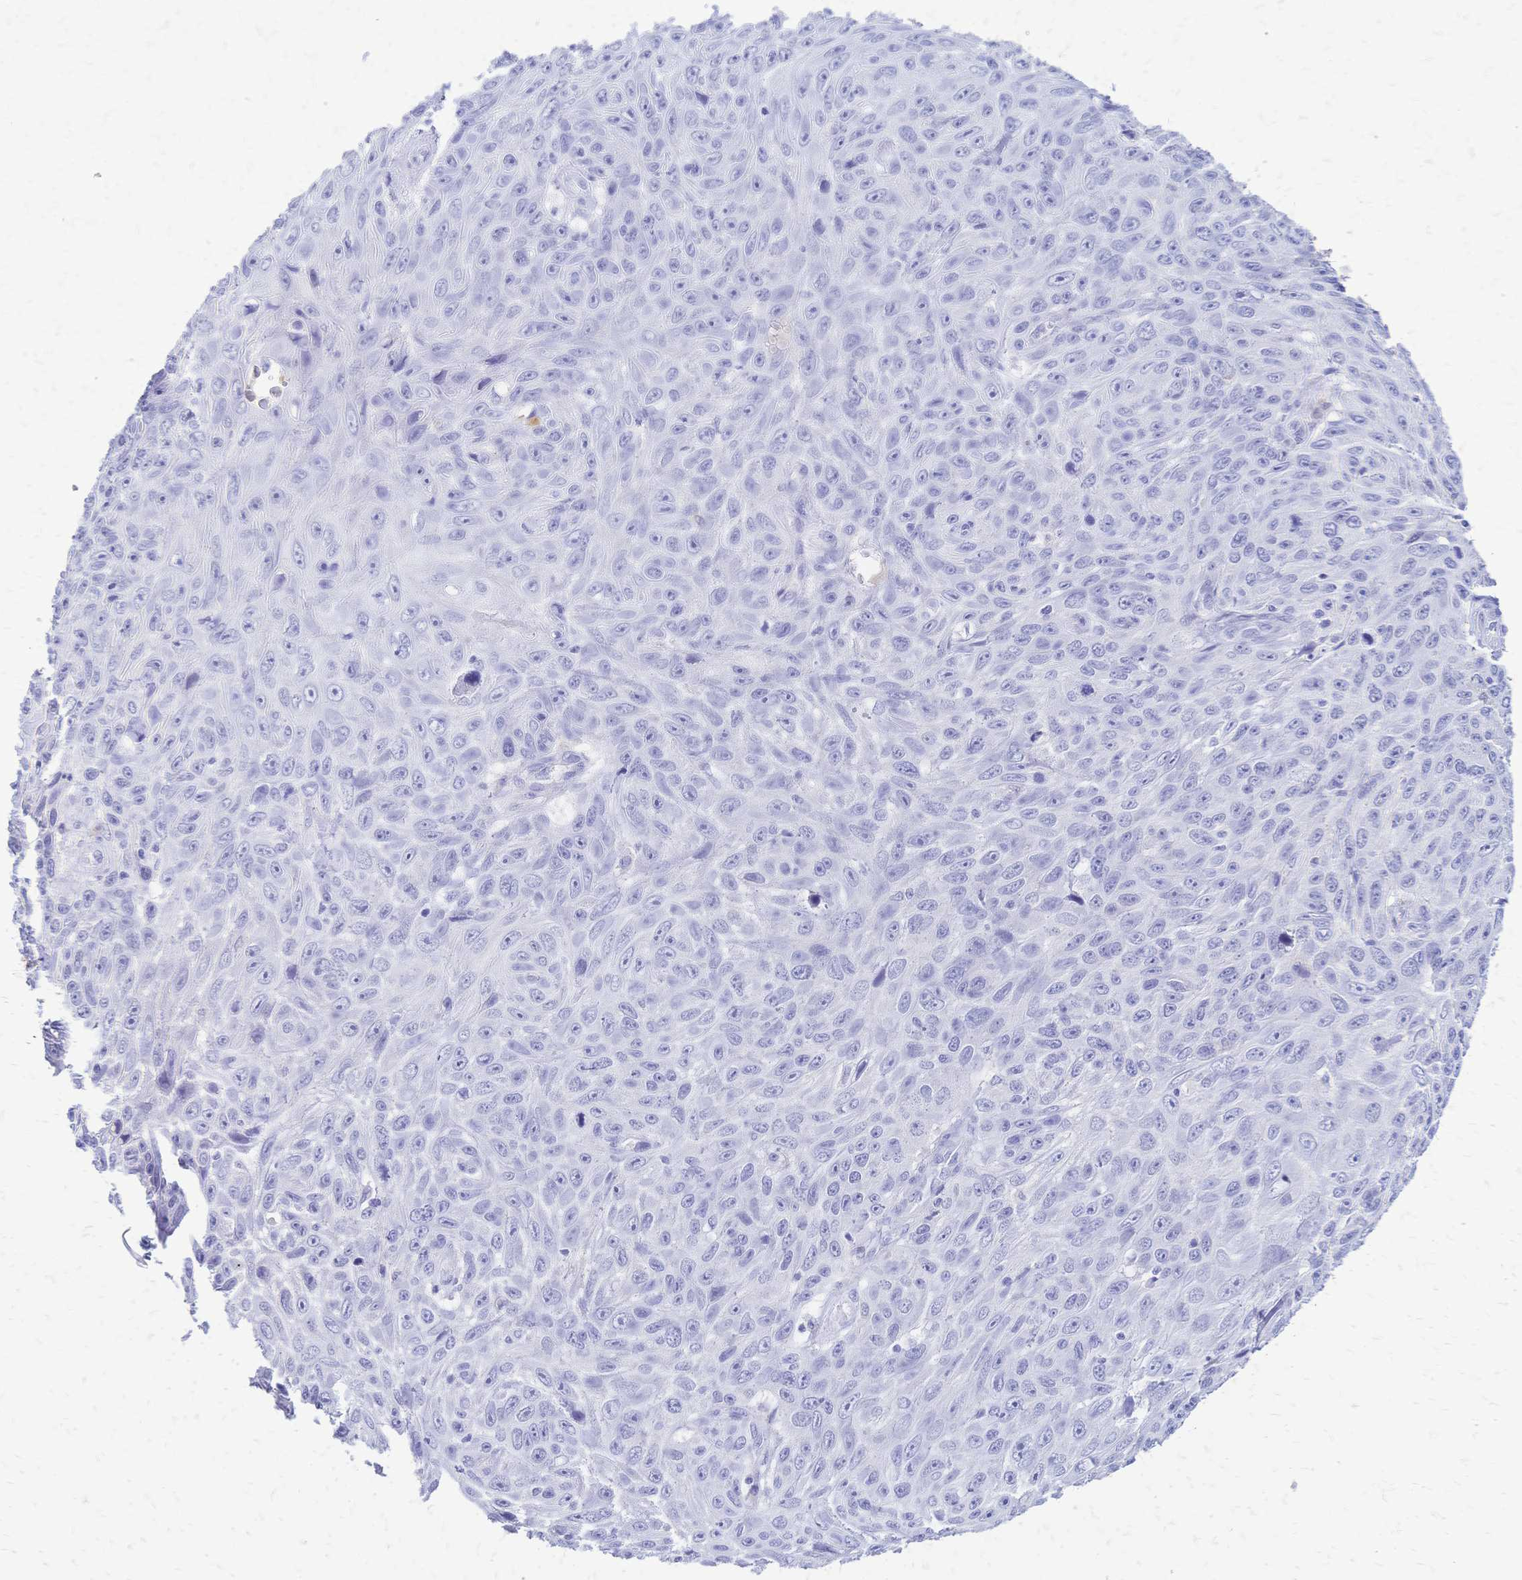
{"staining": {"intensity": "negative", "quantity": "none", "location": "none"}, "tissue": "skin cancer", "cell_type": "Tumor cells", "image_type": "cancer", "snomed": [{"axis": "morphology", "description": "Squamous cell carcinoma, NOS"}, {"axis": "topography", "description": "Skin"}], "caption": "High power microscopy histopathology image of an IHC photomicrograph of squamous cell carcinoma (skin), revealing no significant positivity in tumor cells. Nuclei are stained in blue.", "gene": "FA2H", "patient": {"sex": "male", "age": 82}}